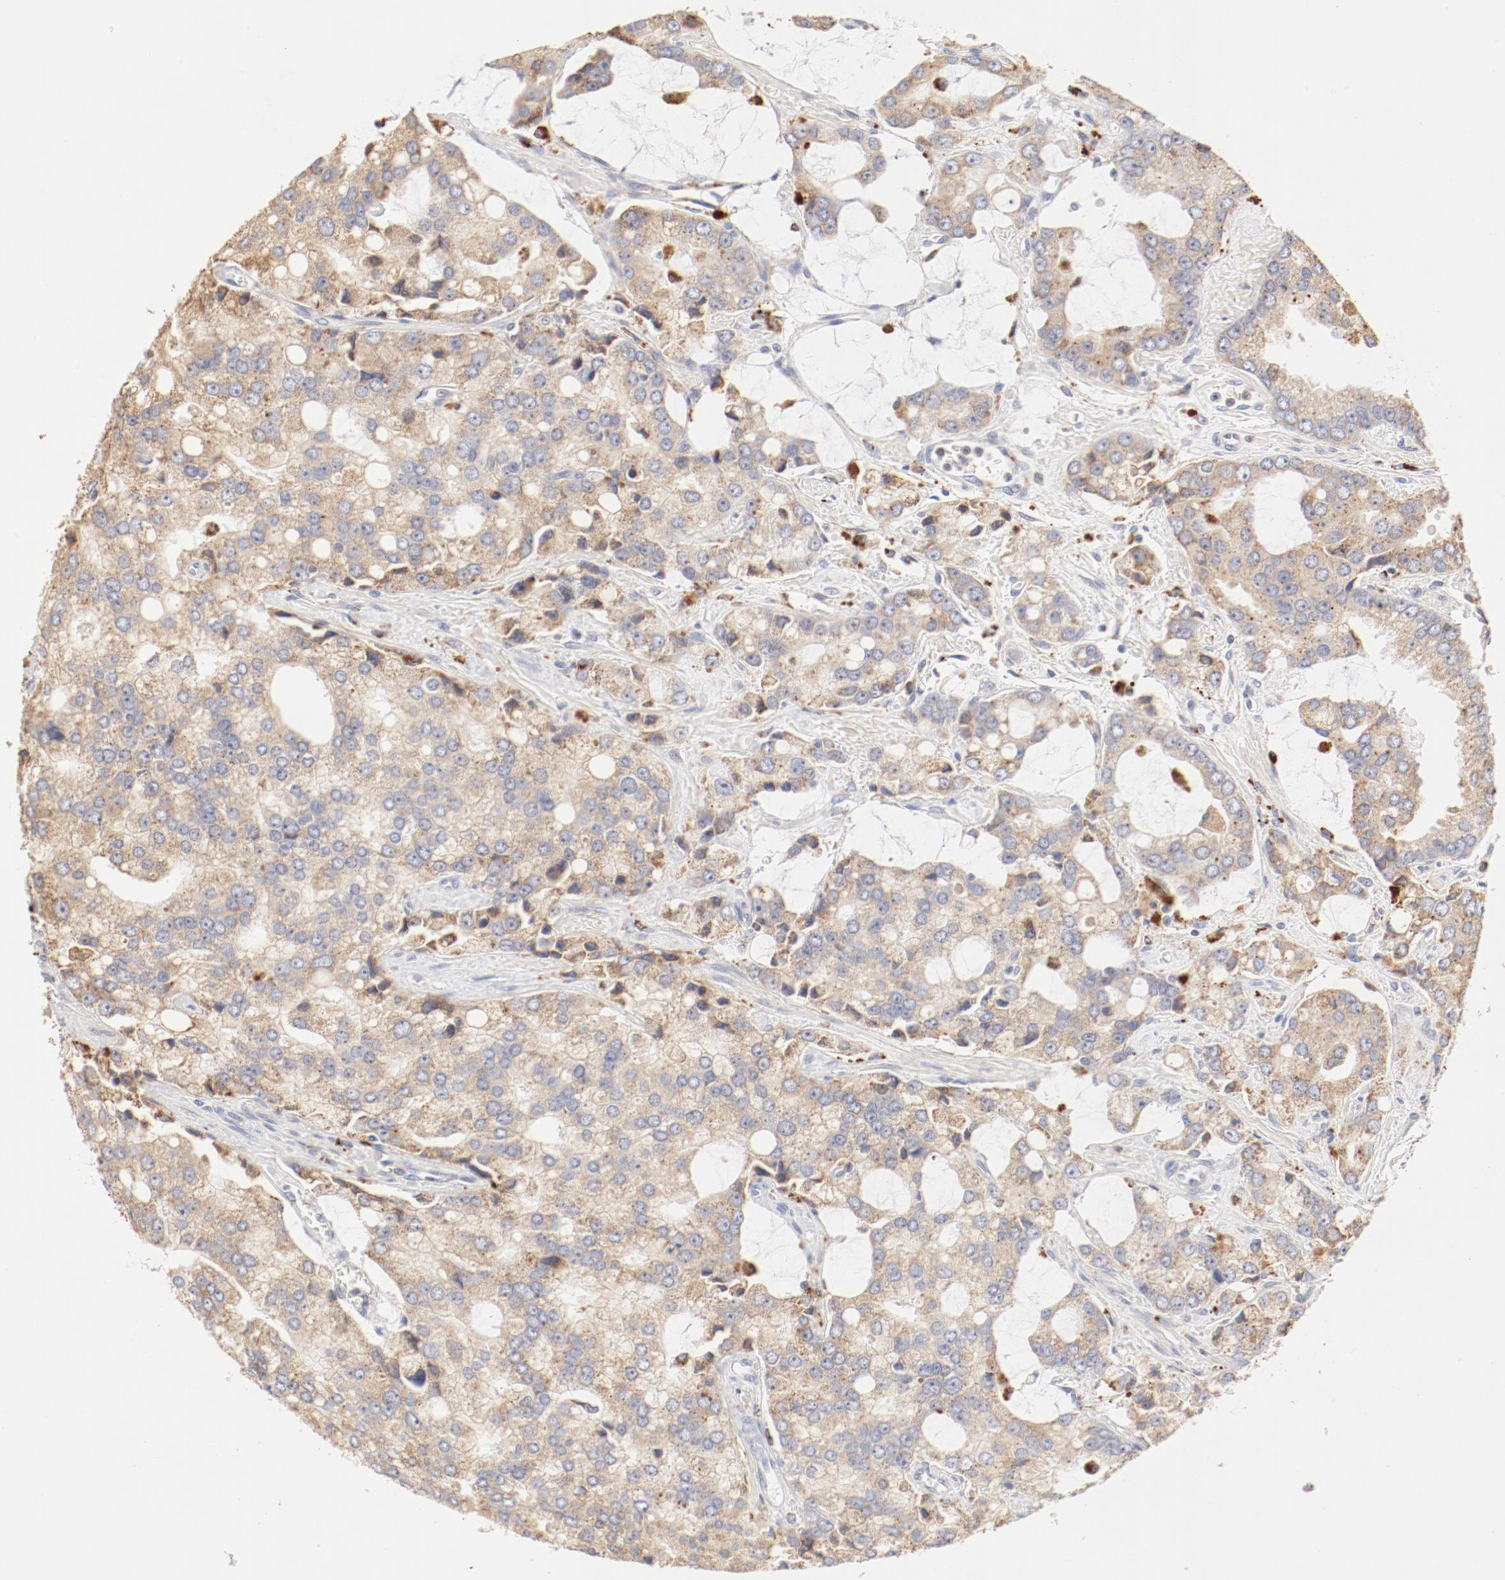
{"staining": {"intensity": "weak", "quantity": ">75%", "location": "cytoplasmic/membranous"}, "tissue": "prostate cancer", "cell_type": "Tumor cells", "image_type": "cancer", "snomed": [{"axis": "morphology", "description": "Adenocarcinoma, High grade"}, {"axis": "topography", "description": "Prostate"}], "caption": "Protein staining shows weak cytoplasmic/membranous positivity in approximately >75% of tumor cells in adenocarcinoma (high-grade) (prostate). The protein of interest is shown in brown color, while the nuclei are stained blue.", "gene": "CTSH", "patient": {"sex": "male", "age": 67}}